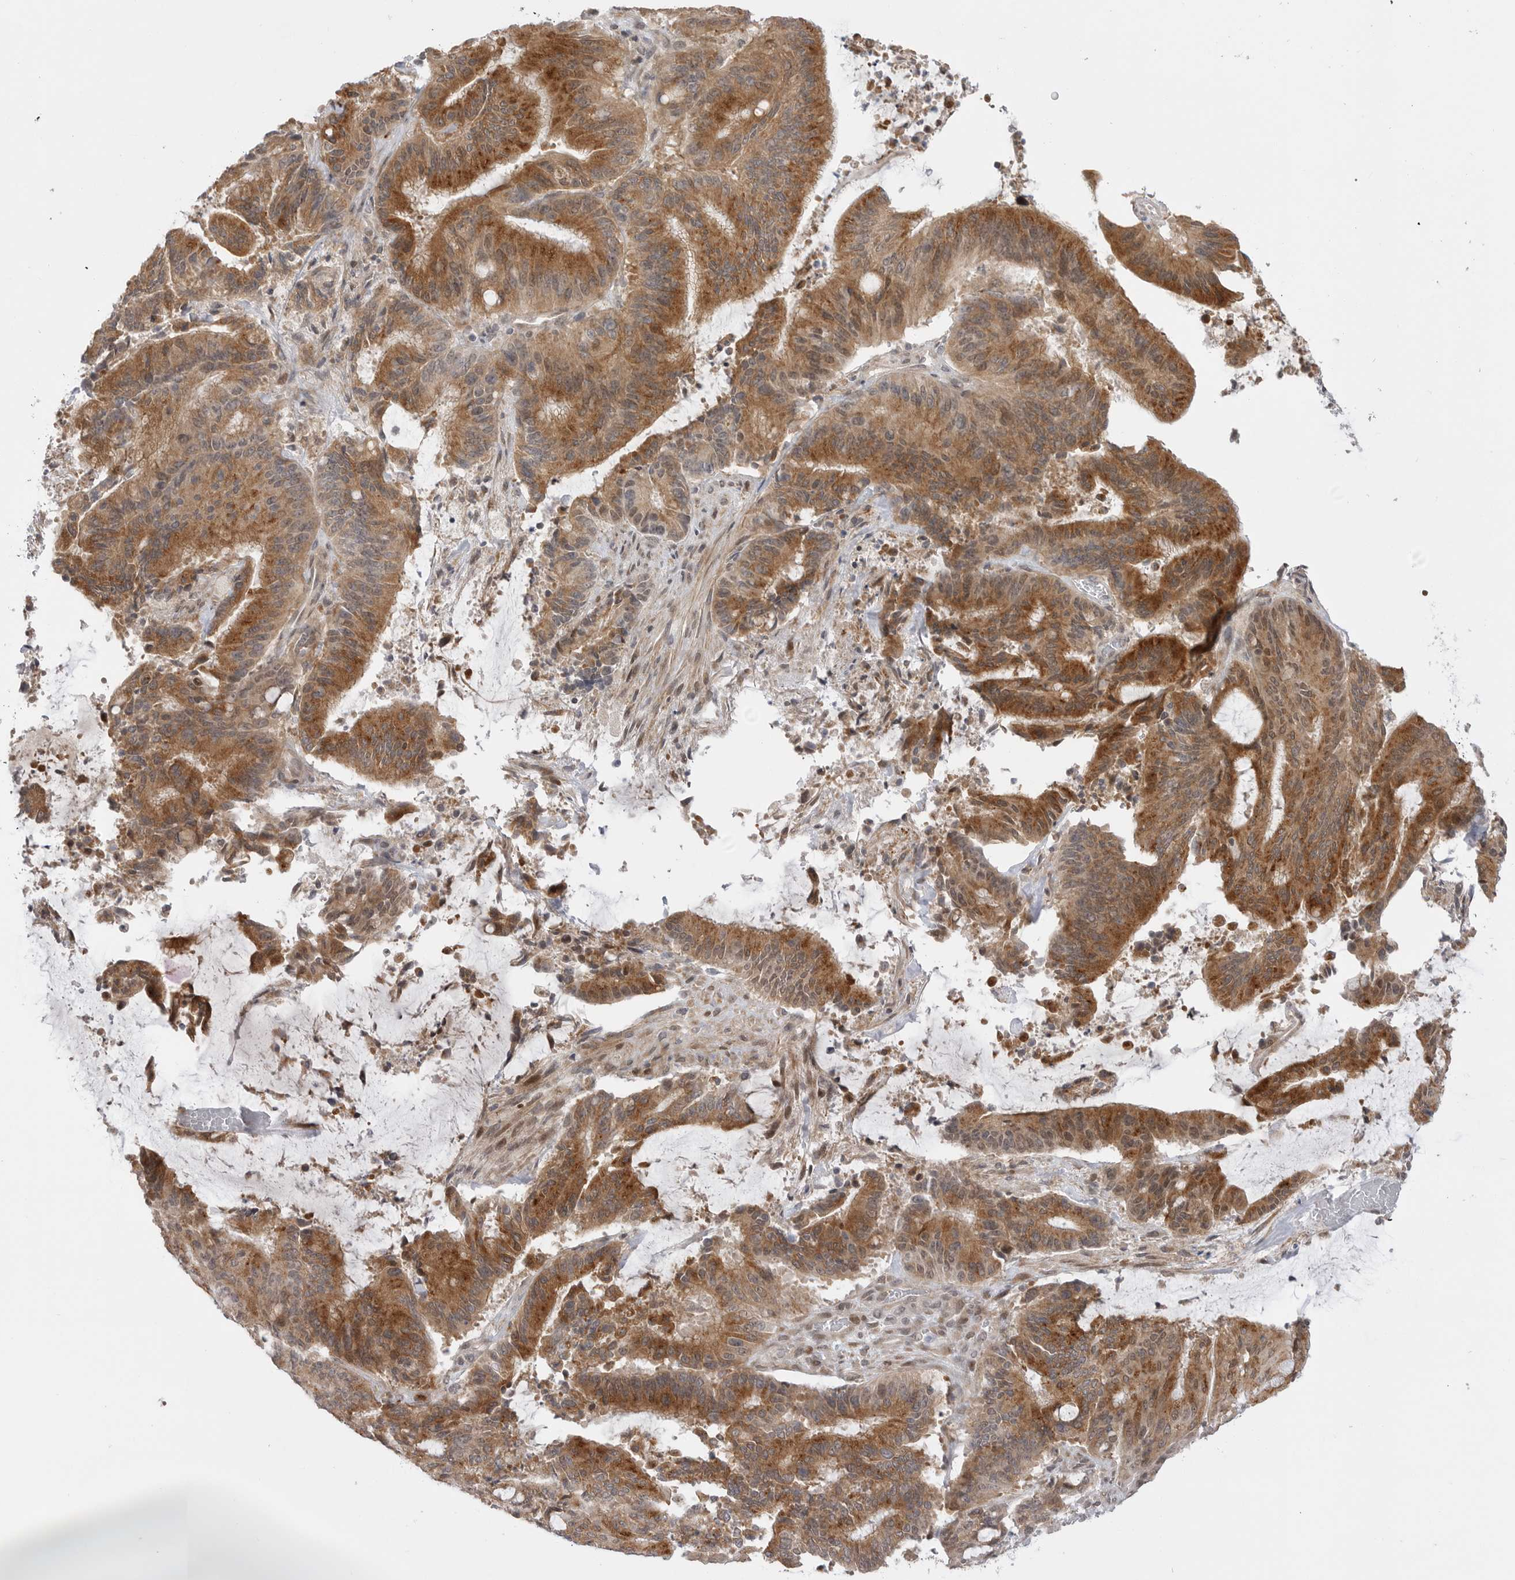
{"staining": {"intensity": "strong", "quantity": ">75%", "location": "cytoplasmic/membranous,nuclear"}, "tissue": "liver cancer", "cell_type": "Tumor cells", "image_type": "cancer", "snomed": [{"axis": "morphology", "description": "Normal tissue, NOS"}, {"axis": "morphology", "description": "Cholangiocarcinoma"}, {"axis": "topography", "description": "Liver"}, {"axis": "topography", "description": "Peripheral nerve tissue"}], "caption": "About >75% of tumor cells in human liver cancer (cholangiocarcinoma) reveal strong cytoplasmic/membranous and nuclear protein positivity as visualized by brown immunohistochemical staining.", "gene": "GGT6", "patient": {"sex": "female", "age": 73}}